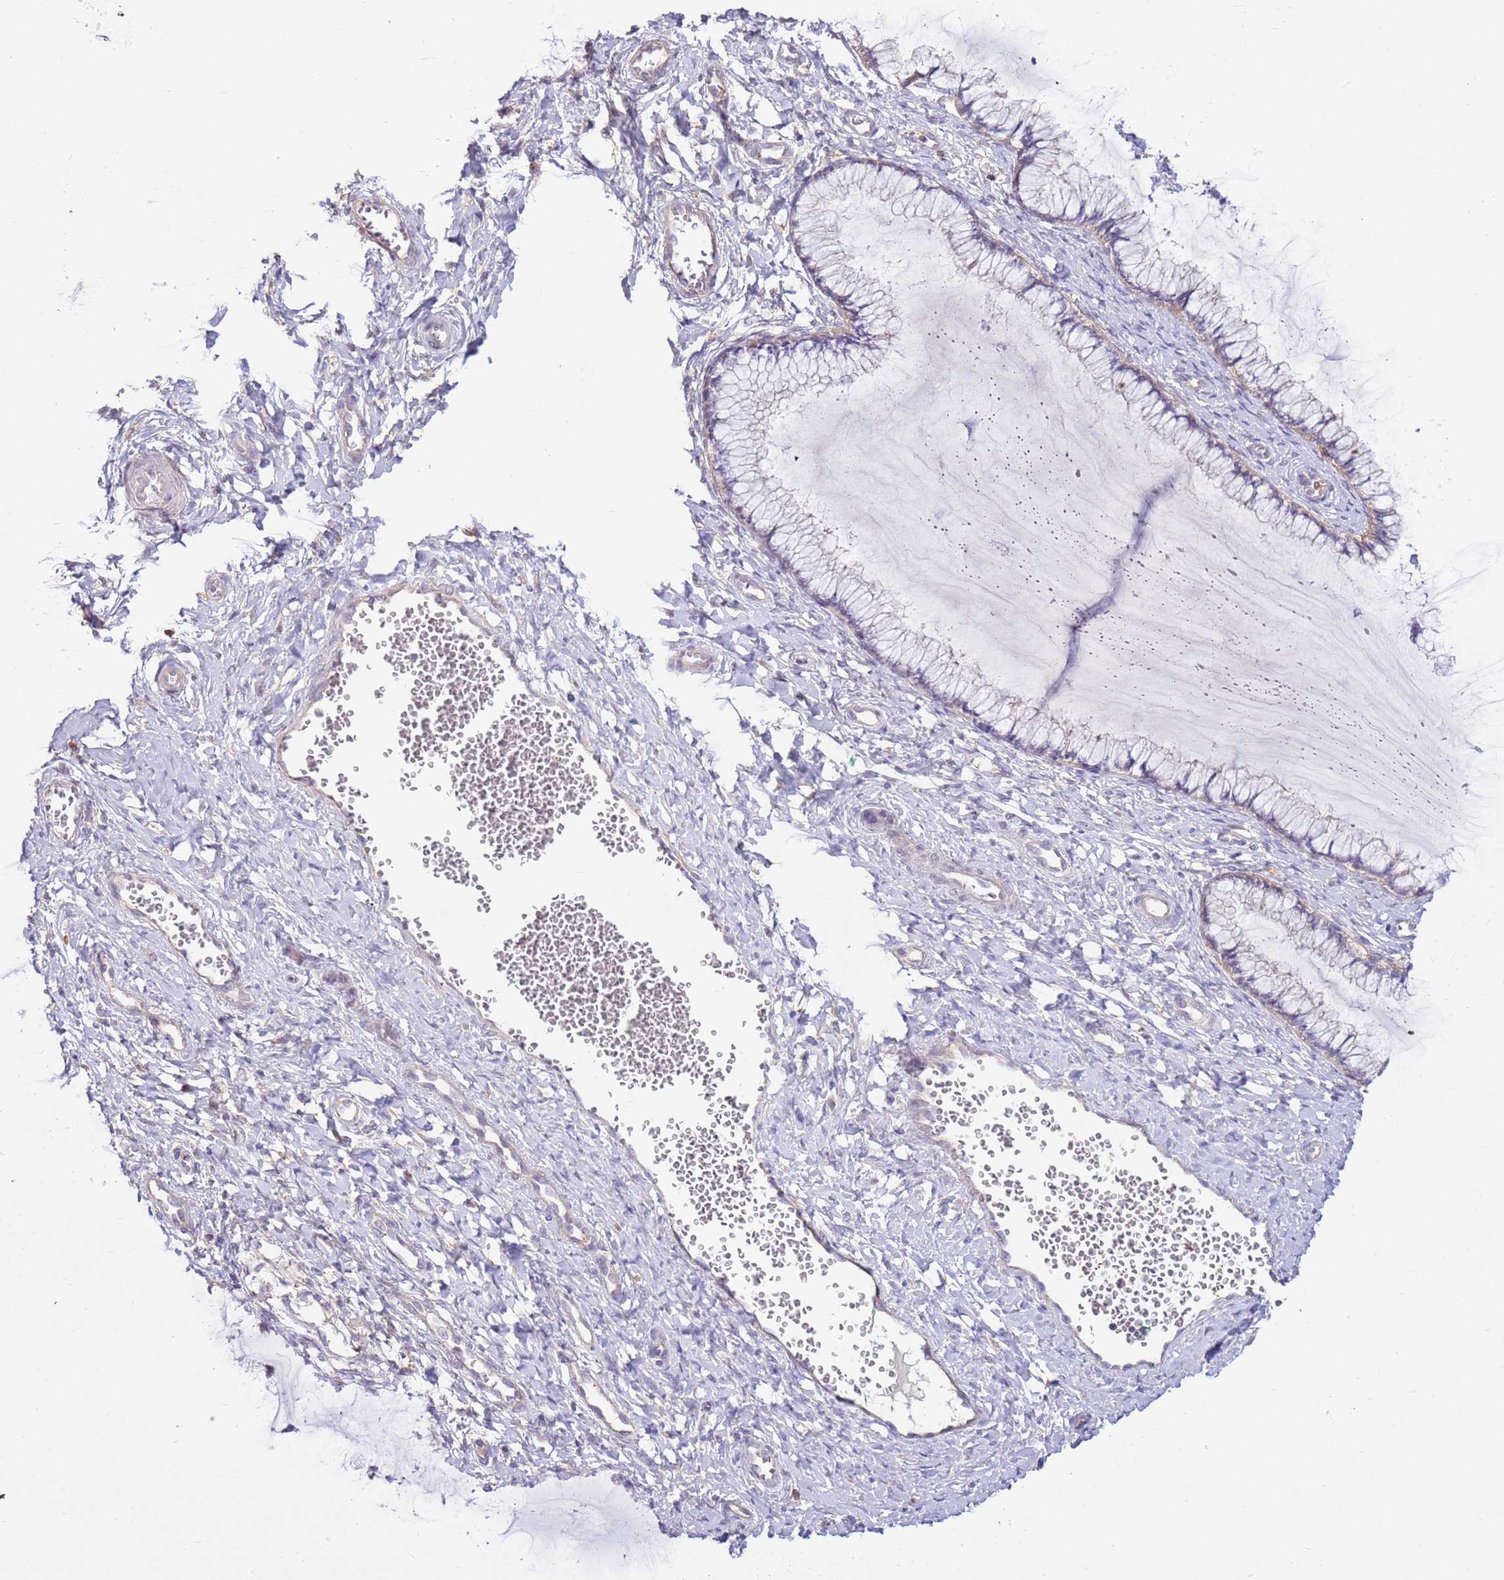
{"staining": {"intensity": "negative", "quantity": "none", "location": "none"}, "tissue": "cervix", "cell_type": "Glandular cells", "image_type": "normal", "snomed": [{"axis": "morphology", "description": "Normal tissue, NOS"}, {"axis": "morphology", "description": "Adenocarcinoma, NOS"}, {"axis": "topography", "description": "Cervix"}], "caption": "A high-resolution histopathology image shows immunohistochemistry (IHC) staining of benign cervix, which displays no significant positivity in glandular cells. (Stains: DAB (3,3'-diaminobenzidine) immunohistochemistry (IHC) with hematoxylin counter stain, Microscopy: brightfield microscopy at high magnification).", "gene": "EVA1B", "patient": {"sex": "female", "age": 29}}